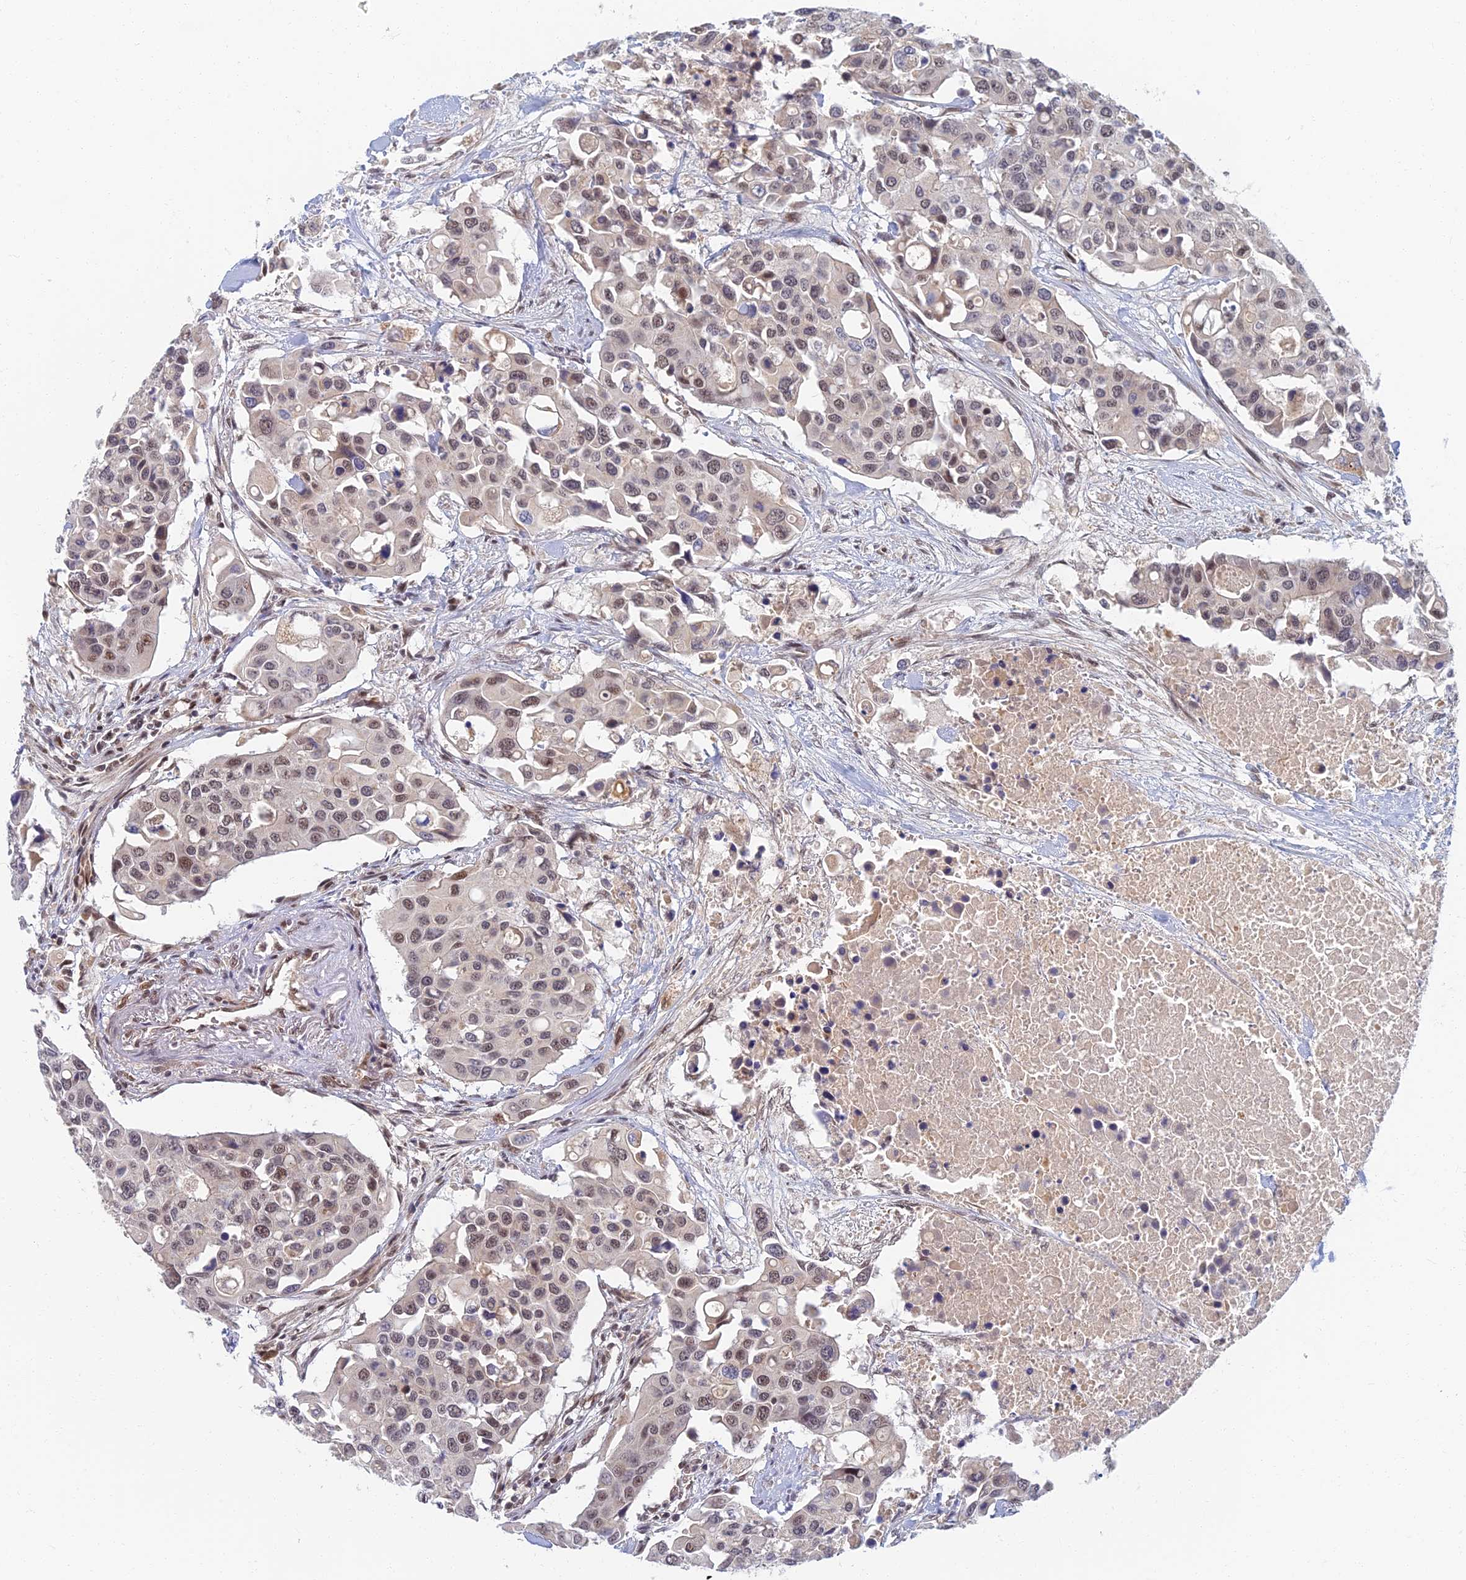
{"staining": {"intensity": "weak", "quantity": "<25%", "location": "nuclear"}, "tissue": "colorectal cancer", "cell_type": "Tumor cells", "image_type": "cancer", "snomed": [{"axis": "morphology", "description": "Adenocarcinoma, NOS"}, {"axis": "topography", "description": "Colon"}], "caption": "Colorectal cancer (adenocarcinoma) was stained to show a protein in brown. There is no significant staining in tumor cells.", "gene": "TCEA2", "patient": {"sex": "male", "age": 77}}